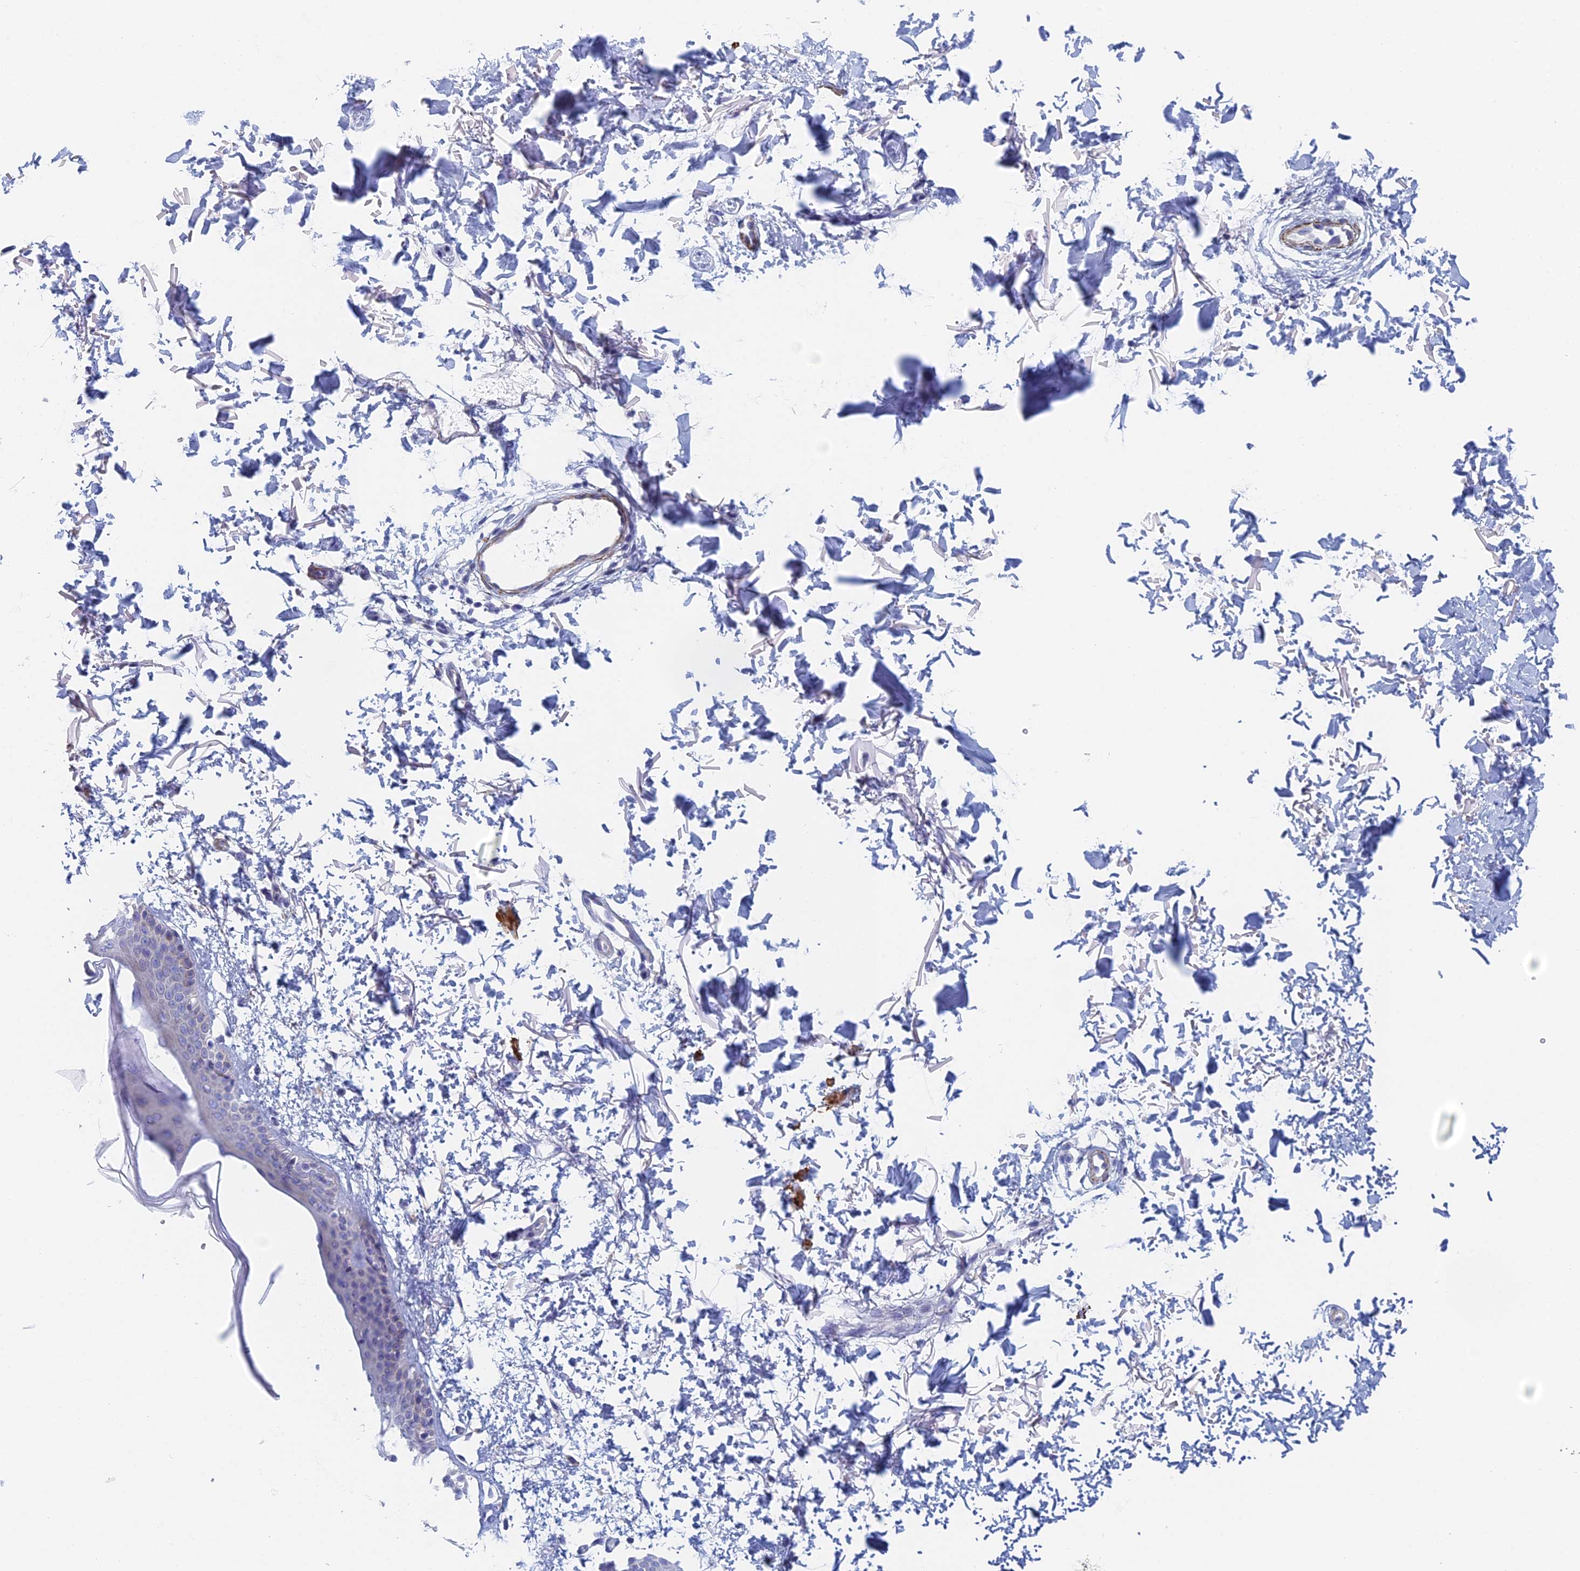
{"staining": {"intensity": "negative", "quantity": "none", "location": "none"}, "tissue": "skin", "cell_type": "Fibroblasts", "image_type": "normal", "snomed": [{"axis": "morphology", "description": "Normal tissue, NOS"}, {"axis": "topography", "description": "Skin"}], "caption": "DAB immunohistochemical staining of unremarkable human skin displays no significant positivity in fibroblasts. The staining was performed using DAB to visualize the protein expression in brown, while the nuclei were stained in blue with hematoxylin (Magnification: 20x).", "gene": "KCNK18", "patient": {"sex": "male", "age": 66}}